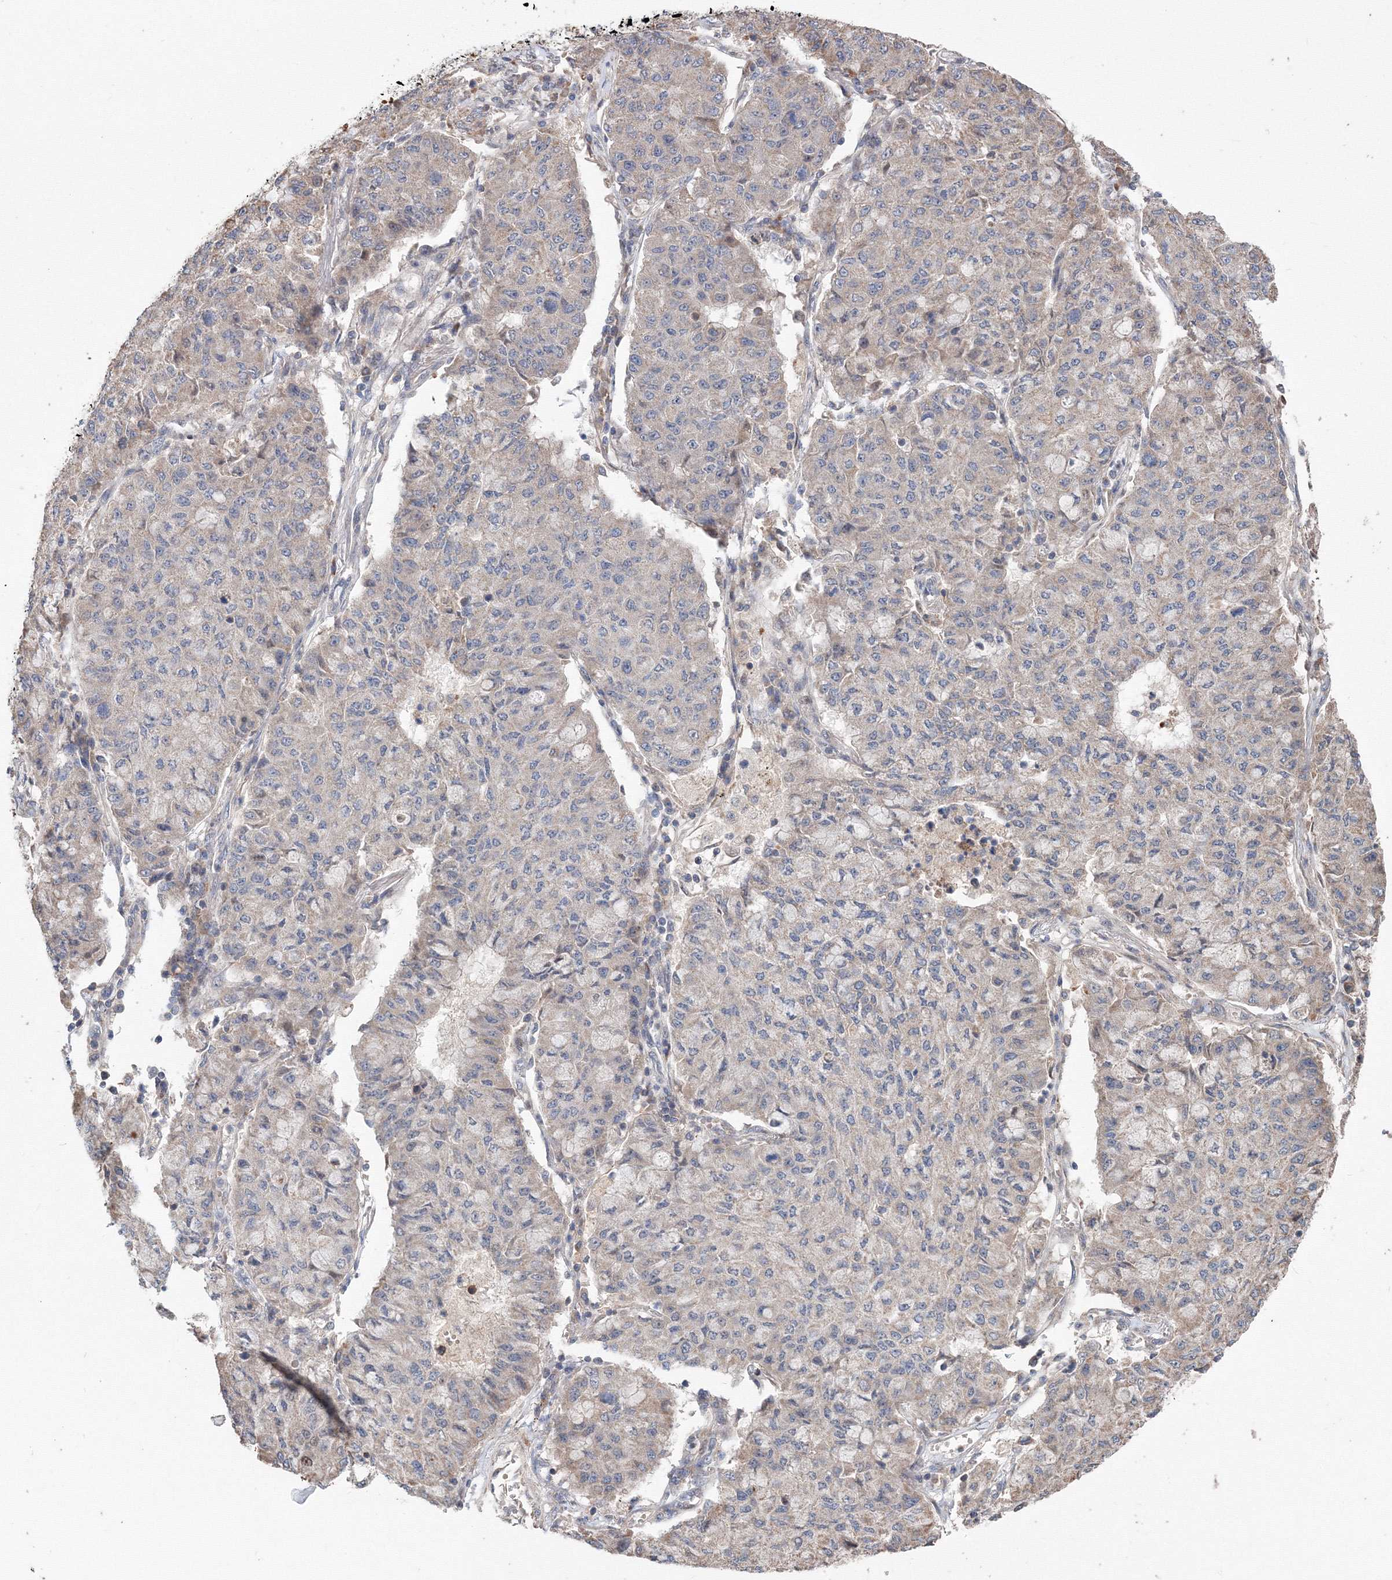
{"staining": {"intensity": "negative", "quantity": "none", "location": "none"}, "tissue": "lung cancer", "cell_type": "Tumor cells", "image_type": "cancer", "snomed": [{"axis": "morphology", "description": "Squamous cell carcinoma, NOS"}, {"axis": "topography", "description": "Lung"}], "caption": "Protein analysis of lung cancer (squamous cell carcinoma) exhibits no significant expression in tumor cells. (IHC, brightfield microscopy, high magnification).", "gene": "PPP2R2B", "patient": {"sex": "male", "age": 74}}